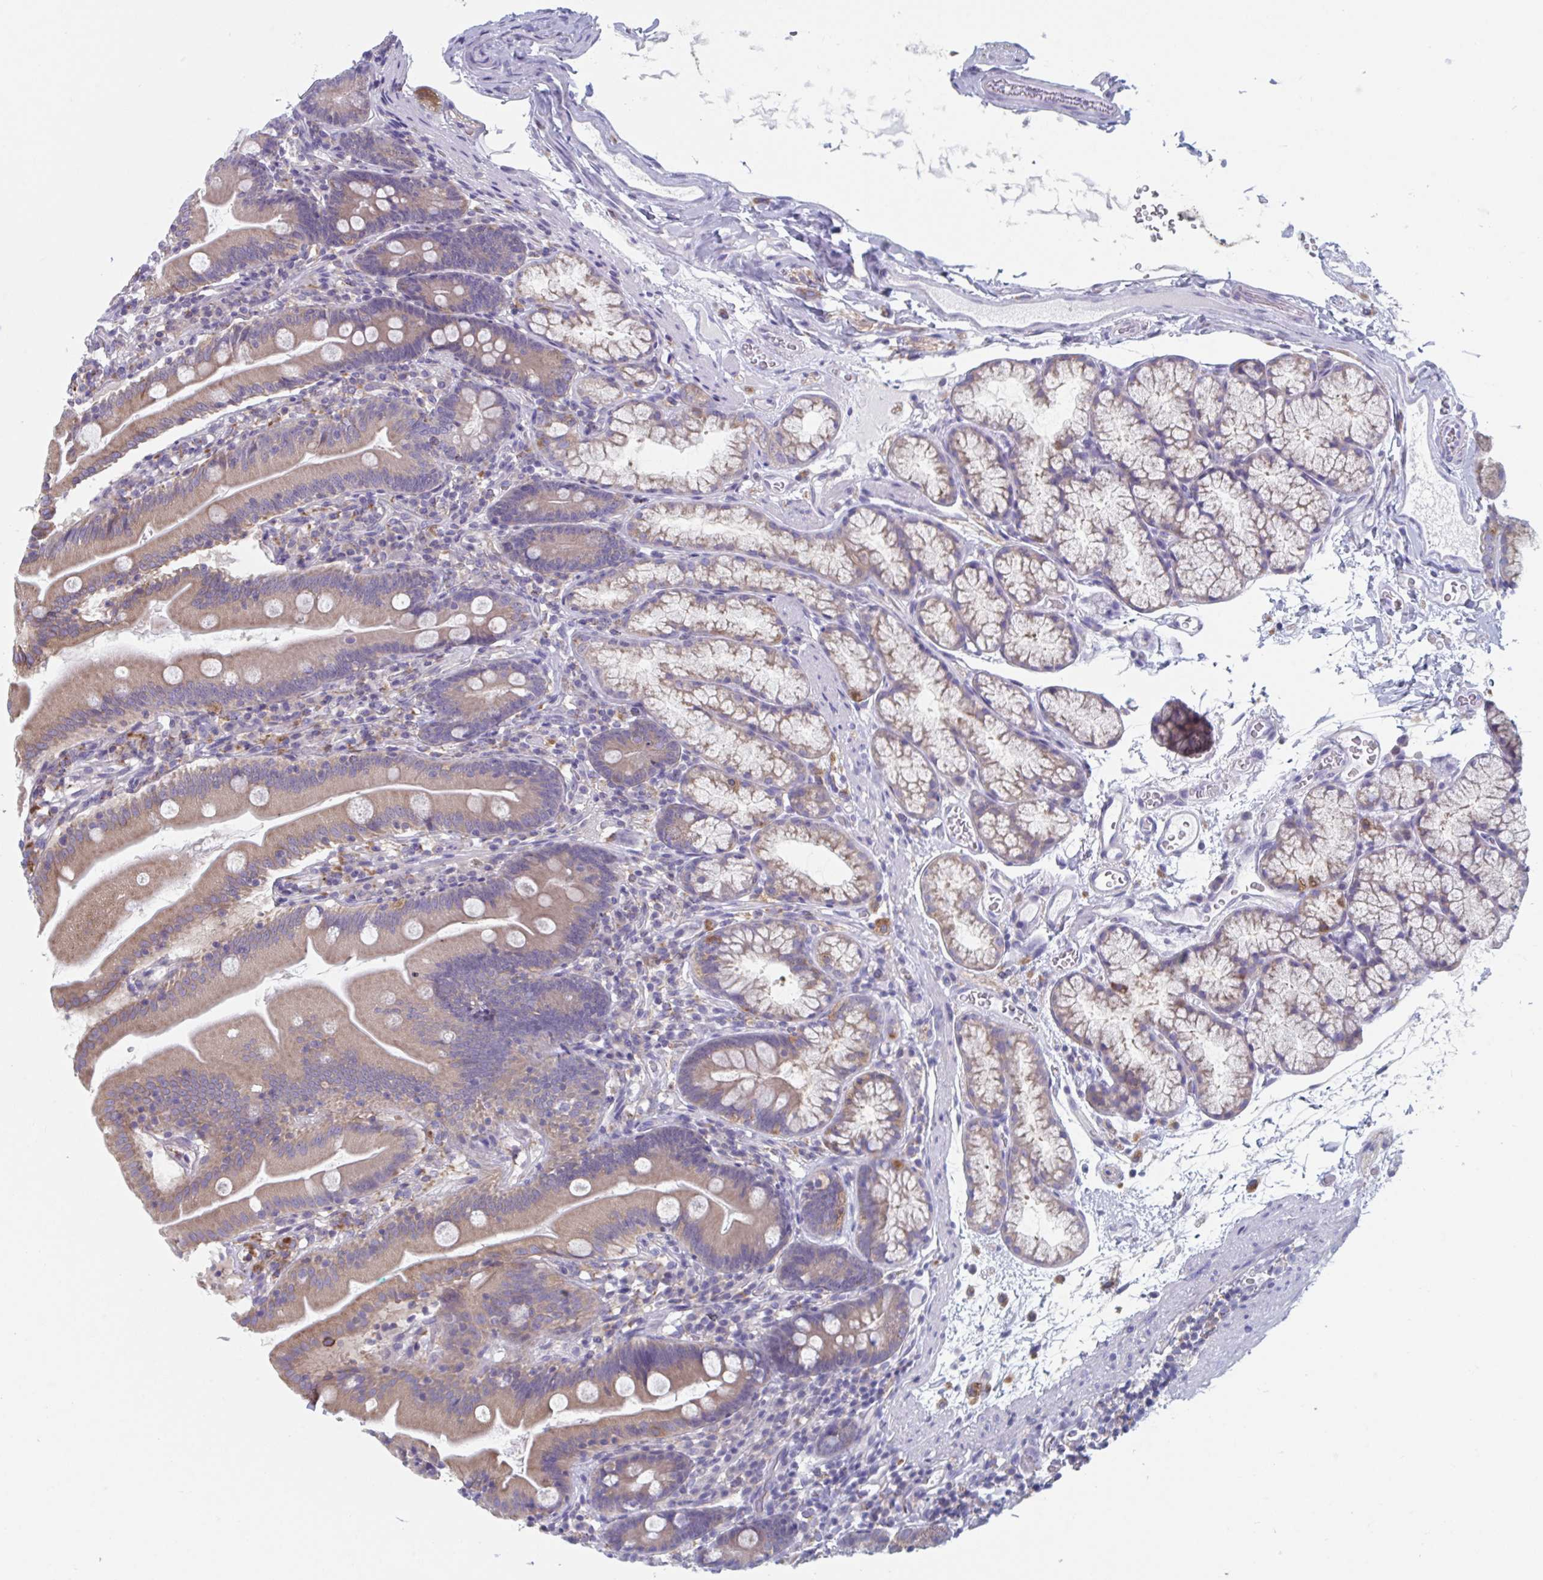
{"staining": {"intensity": "moderate", "quantity": "25%-75%", "location": "cytoplasmic/membranous"}, "tissue": "duodenum", "cell_type": "Glandular cells", "image_type": "normal", "snomed": [{"axis": "morphology", "description": "Normal tissue, NOS"}, {"axis": "topography", "description": "Duodenum"}], "caption": "Glandular cells exhibit medium levels of moderate cytoplasmic/membranous positivity in approximately 25%-75% of cells in benign duodenum. Ihc stains the protein in brown and the nuclei are stained blue.", "gene": "NIPSNAP1", "patient": {"sex": "female", "age": 67}}